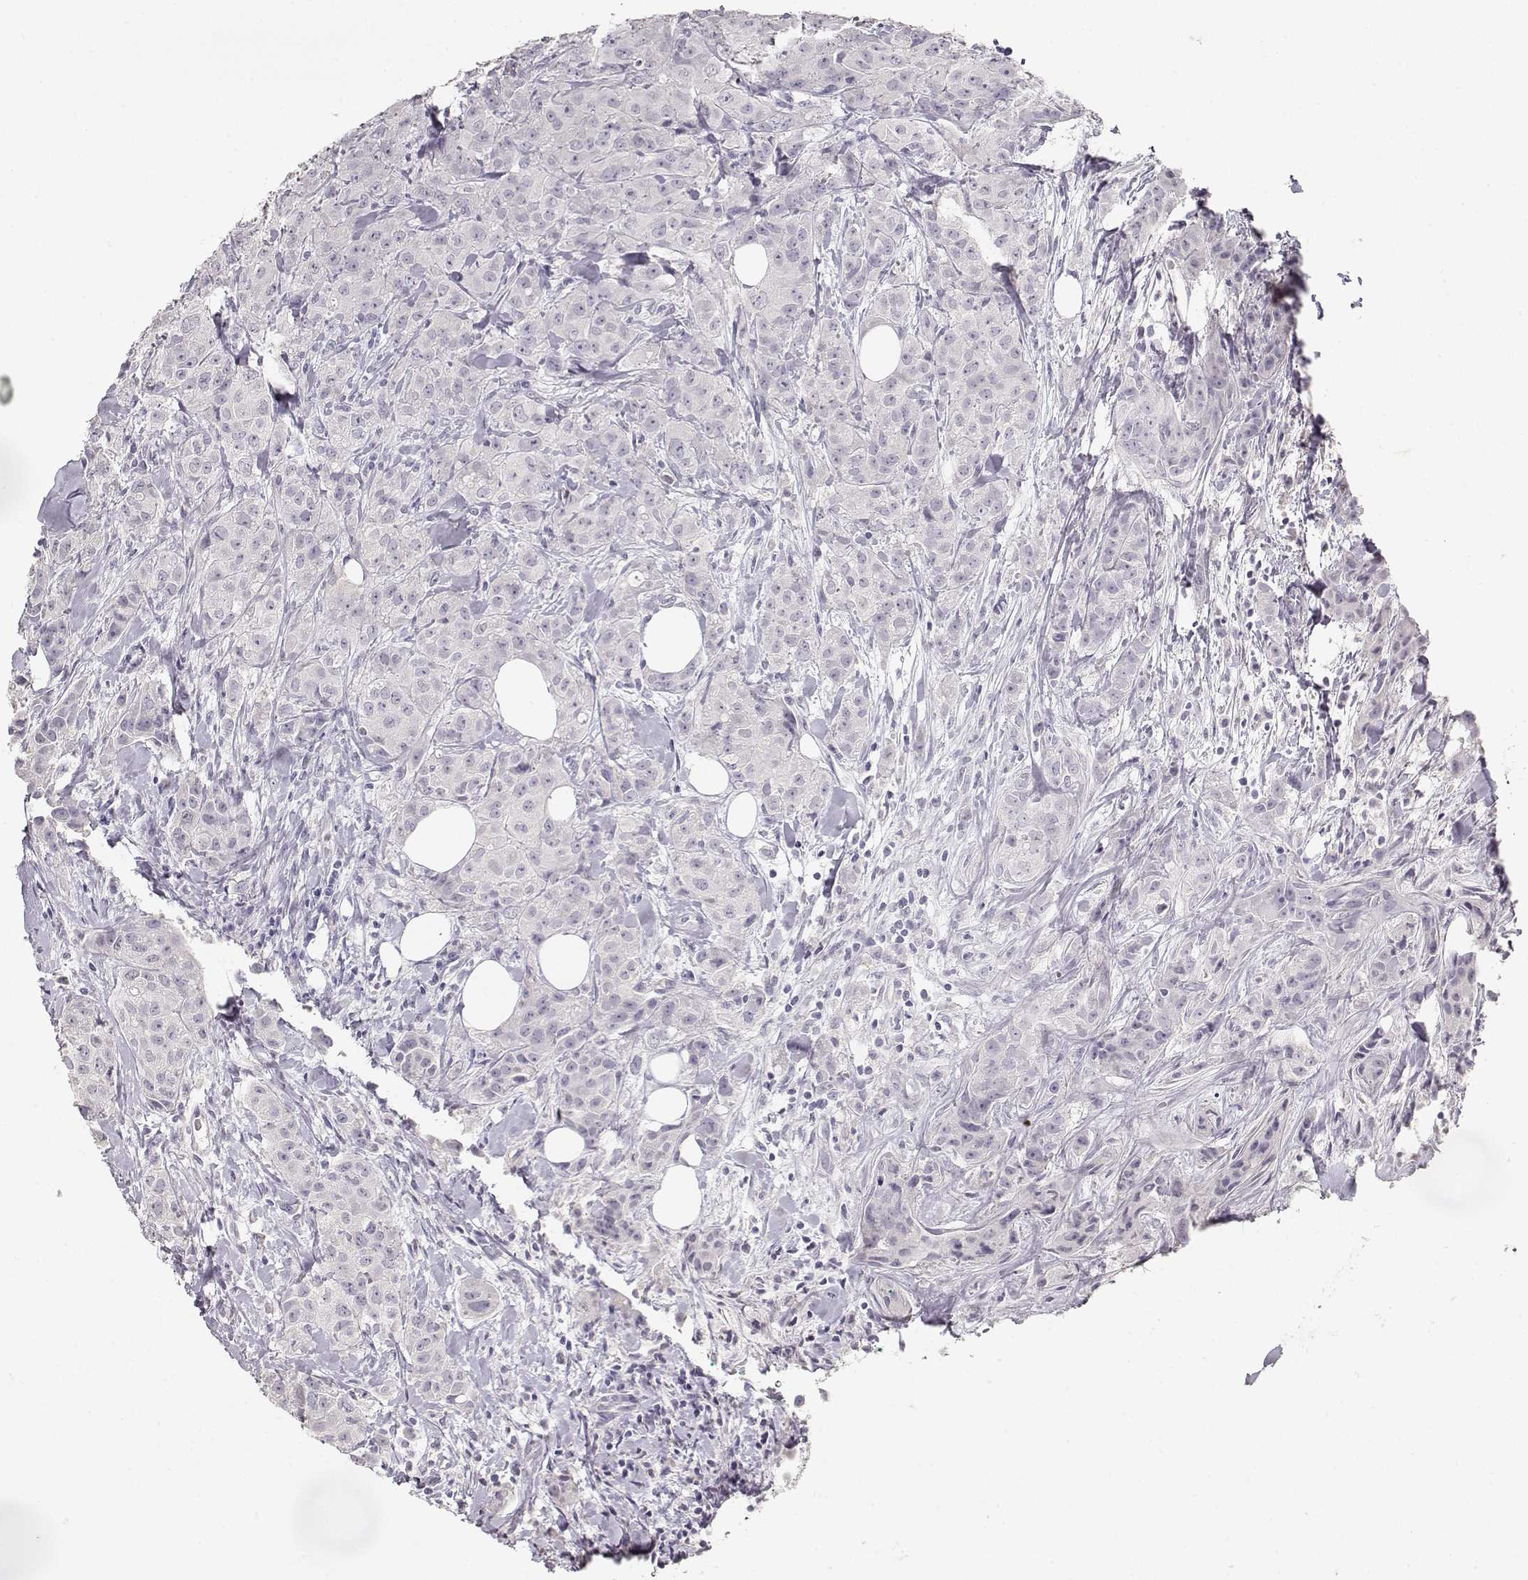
{"staining": {"intensity": "negative", "quantity": "none", "location": "none"}, "tissue": "breast cancer", "cell_type": "Tumor cells", "image_type": "cancer", "snomed": [{"axis": "morphology", "description": "Duct carcinoma"}, {"axis": "topography", "description": "Breast"}], "caption": "This is an immunohistochemistry photomicrograph of human breast cancer (intraductal carcinoma). There is no positivity in tumor cells.", "gene": "TPH2", "patient": {"sex": "female", "age": 43}}